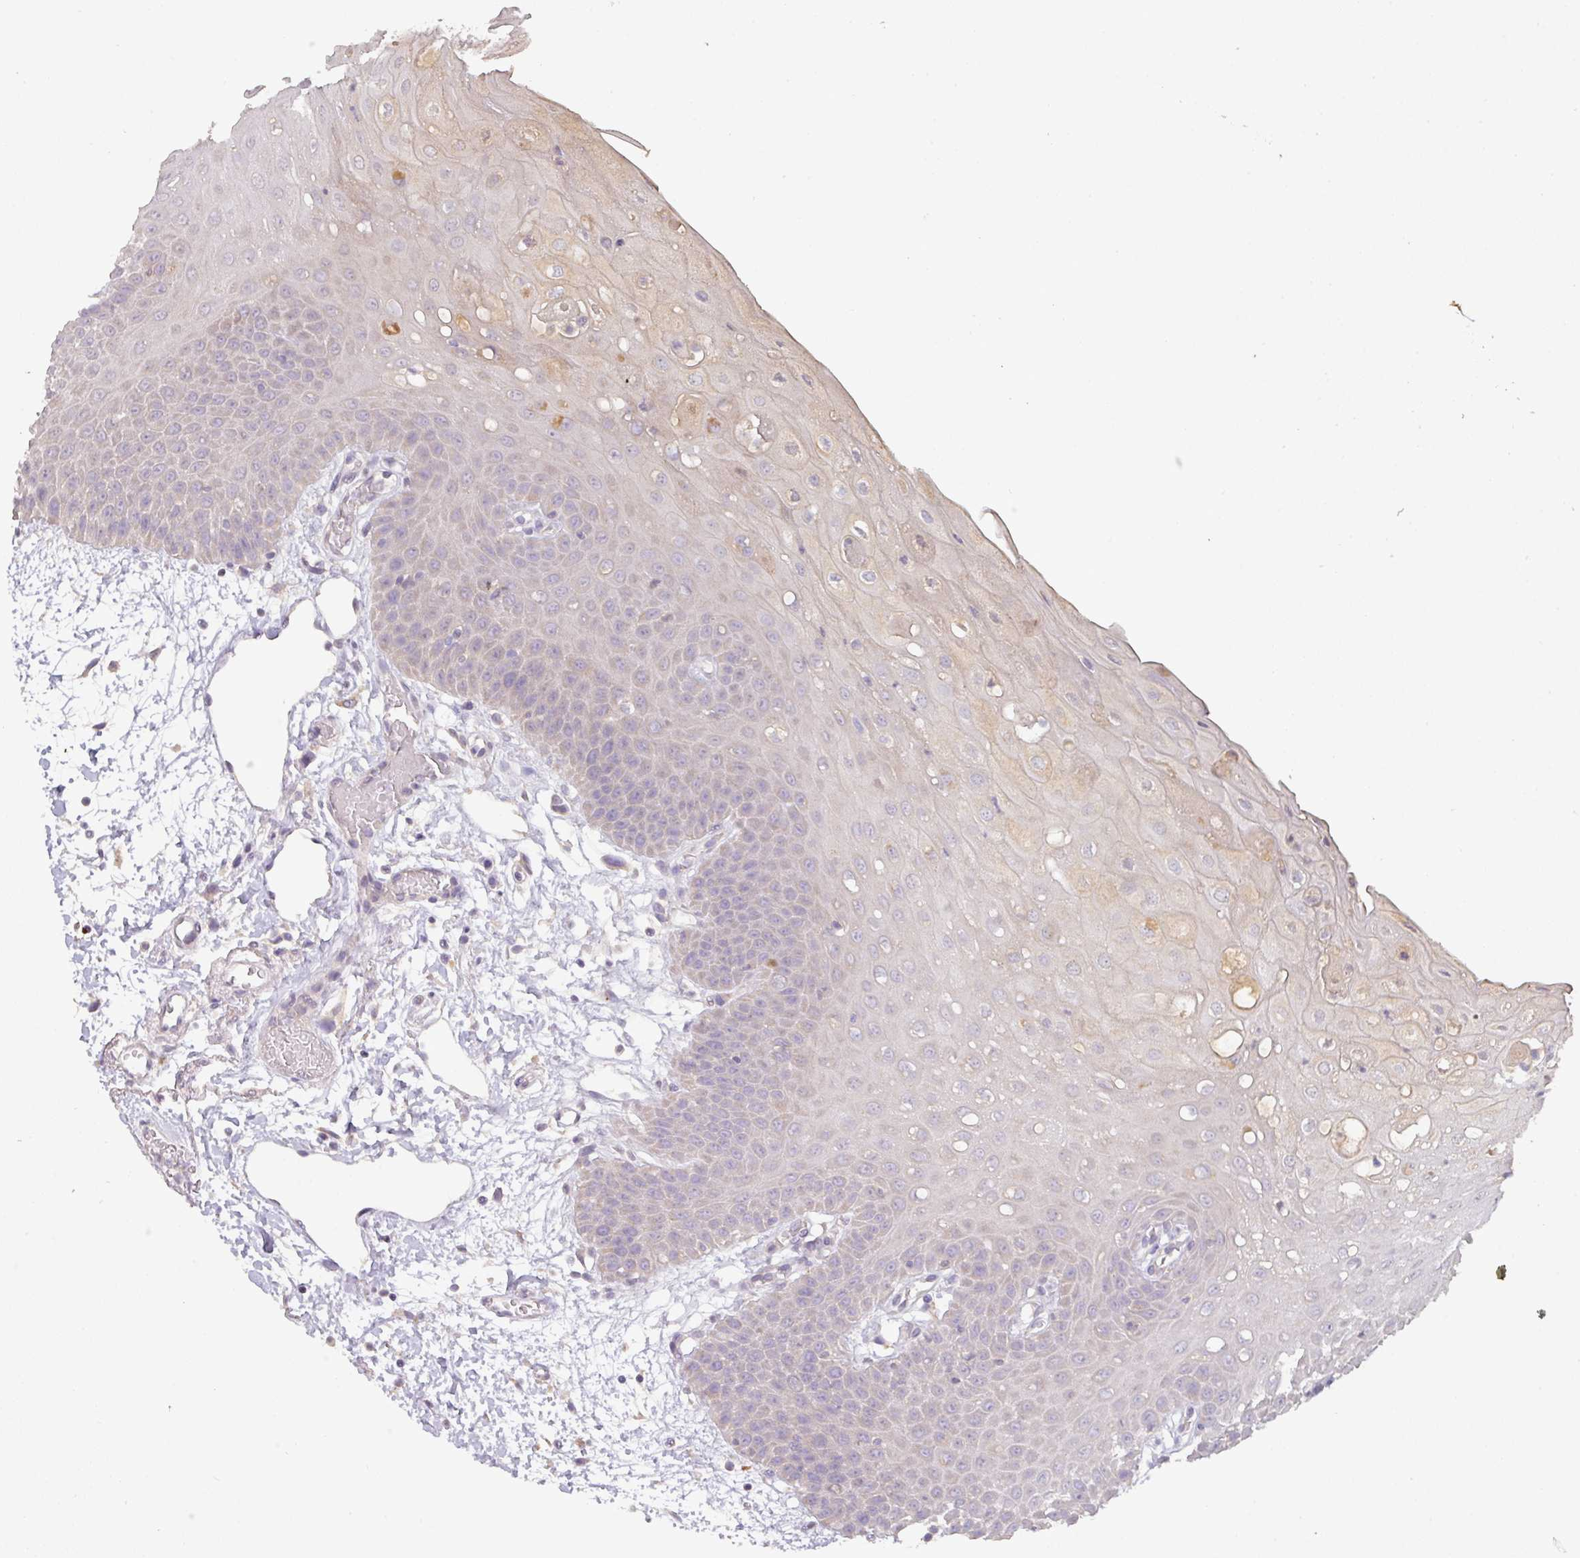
{"staining": {"intensity": "moderate", "quantity": "<25%", "location": "cytoplasmic/membranous"}, "tissue": "oral mucosa", "cell_type": "Squamous epithelial cells", "image_type": "normal", "snomed": [{"axis": "morphology", "description": "Normal tissue, NOS"}, {"axis": "topography", "description": "Oral tissue"}, {"axis": "topography", "description": "Tounge, NOS"}], "caption": "The photomicrograph reveals staining of normal oral mucosa, revealing moderate cytoplasmic/membranous protein positivity (brown color) within squamous epithelial cells. (Stains: DAB (3,3'-diaminobenzidine) in brown, nuclei in blue, Microscopy: brightfield microscopy at high magnification).", "gene": "ZNF266", "patient": {"sex": "female", "age": 59}}